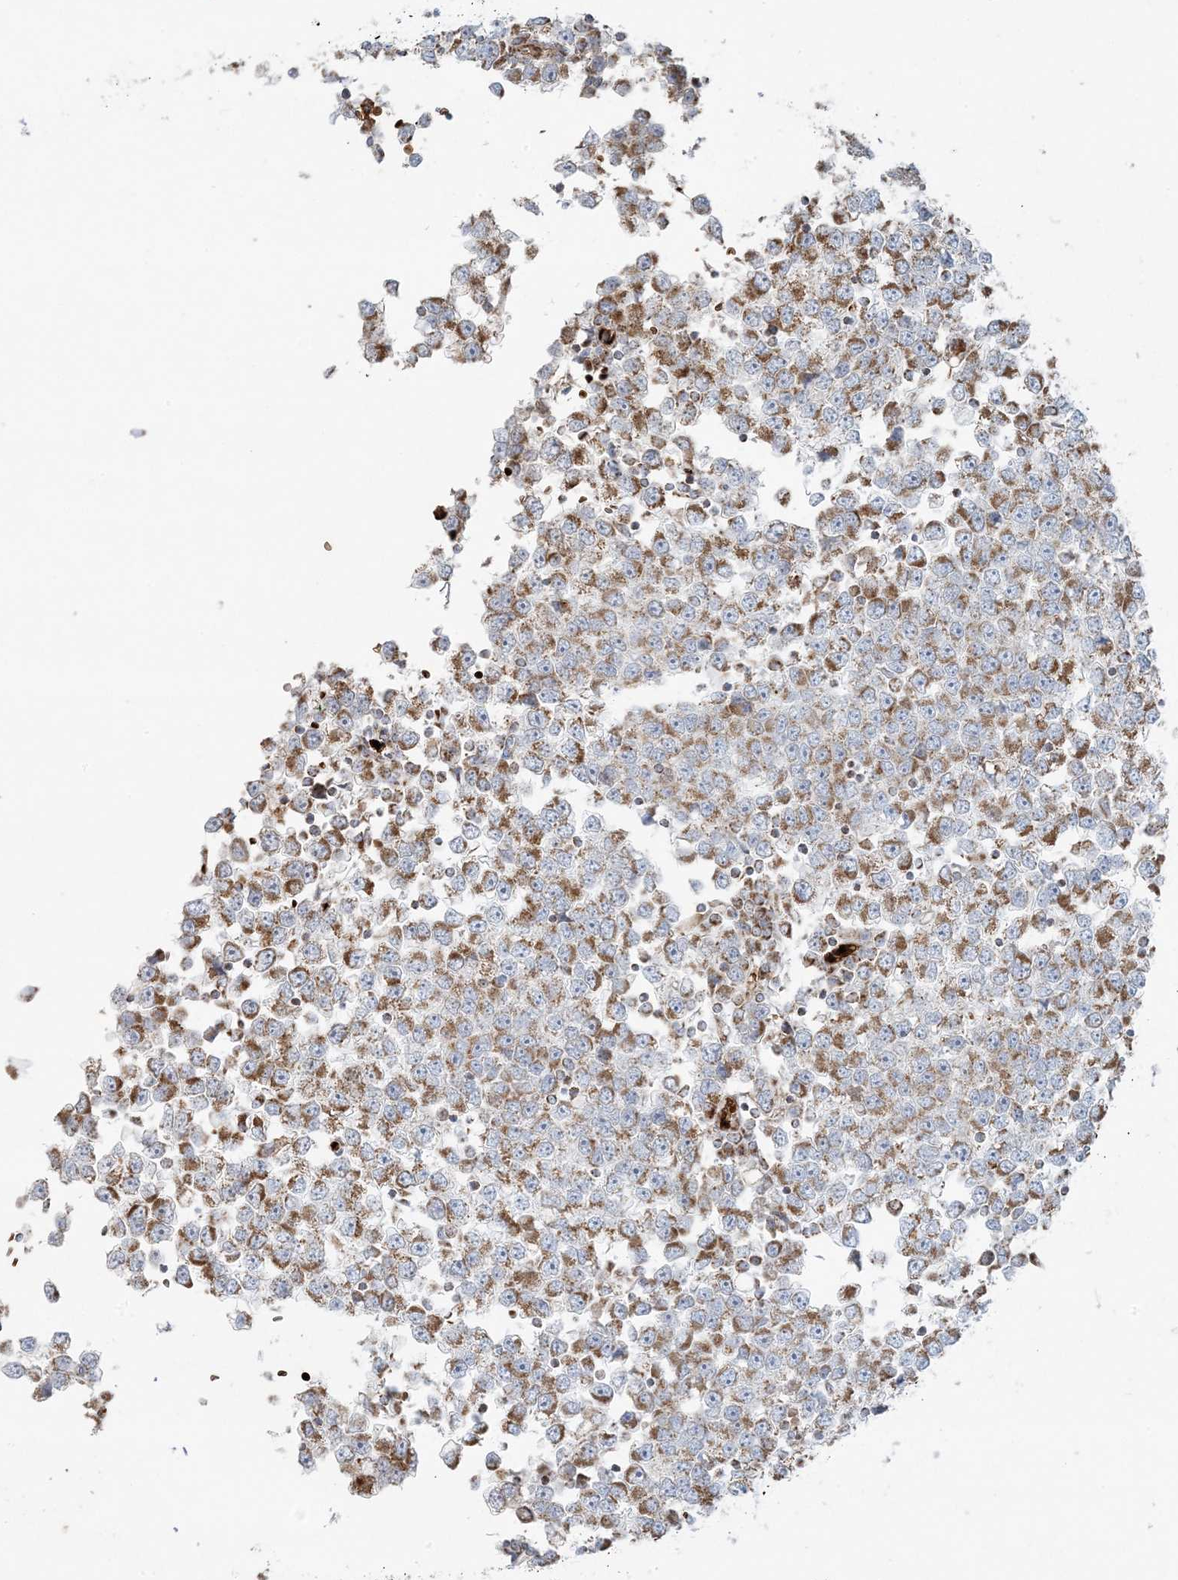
{"staining": {"intensity": "moderate", "quantity": ">75%", "location": "cytoplasmic/membranous"}, "tissue": "testis cancer", "cell_type": "Tumor cells", "image_type": "cancer", "snomed": [{"axis": "morphology", "description": "Seminoma, NOS"}, {"axis": "topography", "description": "Testis"}], "caption": "High-magnification brightfield microscopy of seminoma (testis) stained with DAB (brown) and counterstained with hematoxylin (blue). tumor cells exhibit moderate cytoplasmic/membranous expression is present in approximately>75% of cells. (DAB IHC, brown staining for protein, blue staining for nuclei).", "gene": "PIK3R4", "patient": {"sex": "male", "age": 65}}